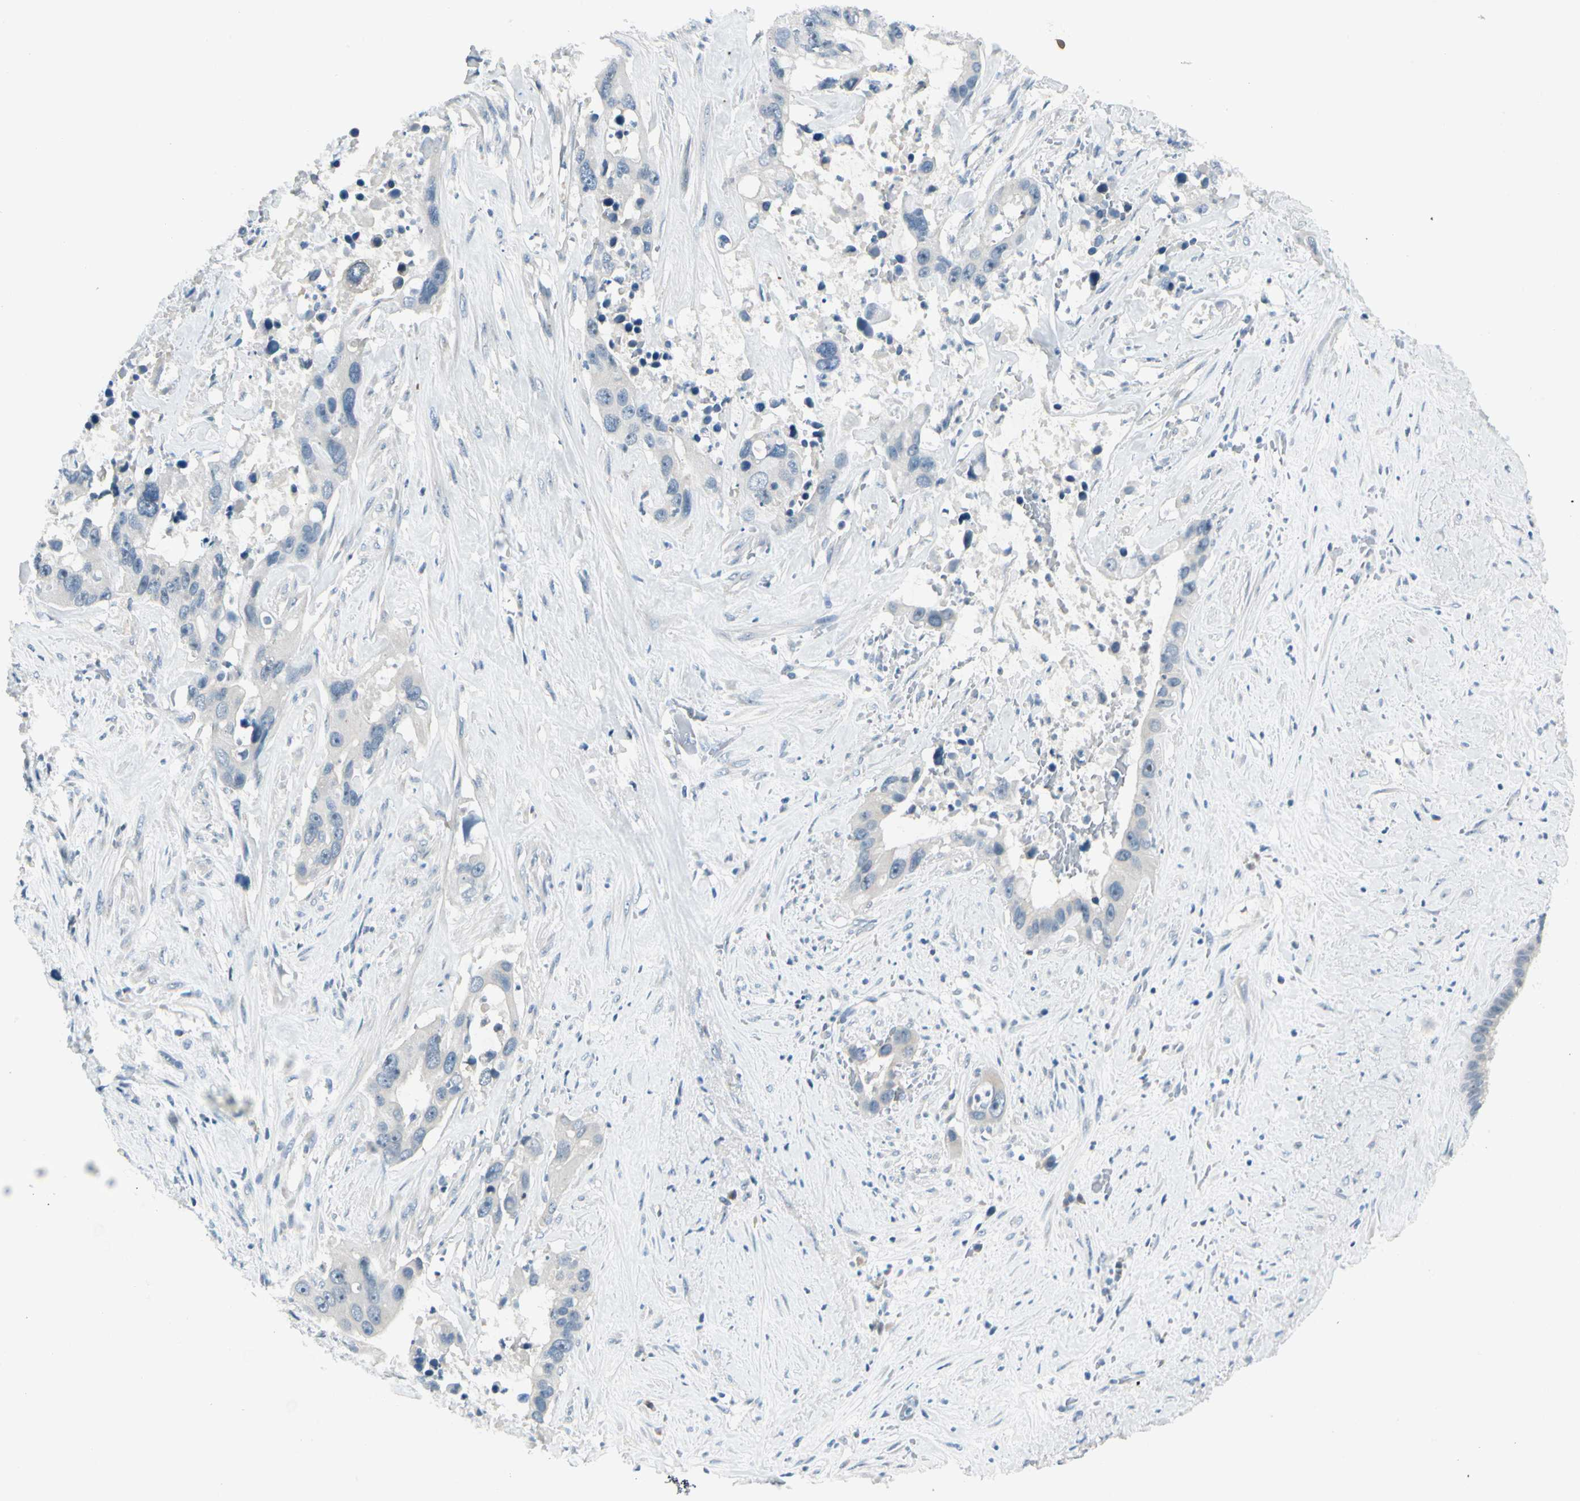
{"staining": {"intensity": "negative", "quantity": "none", "location": "none"}, "tissue": "liver cancer", "cell_type": "Tumor cells", "image_type": "cancer", "snomed": [{"axis": "morphology", "description": "Cholangiocarcinoma"}, {"axis": "topography", "description": "Liver"}], "caption": "A histopathology image of liver cancer (cholangiocarcinoma) stained for a protein reveals no brown staining in tumor cells.", "gene": "ZSCAN1", "patient": {"sex": "female", "age": 65}}